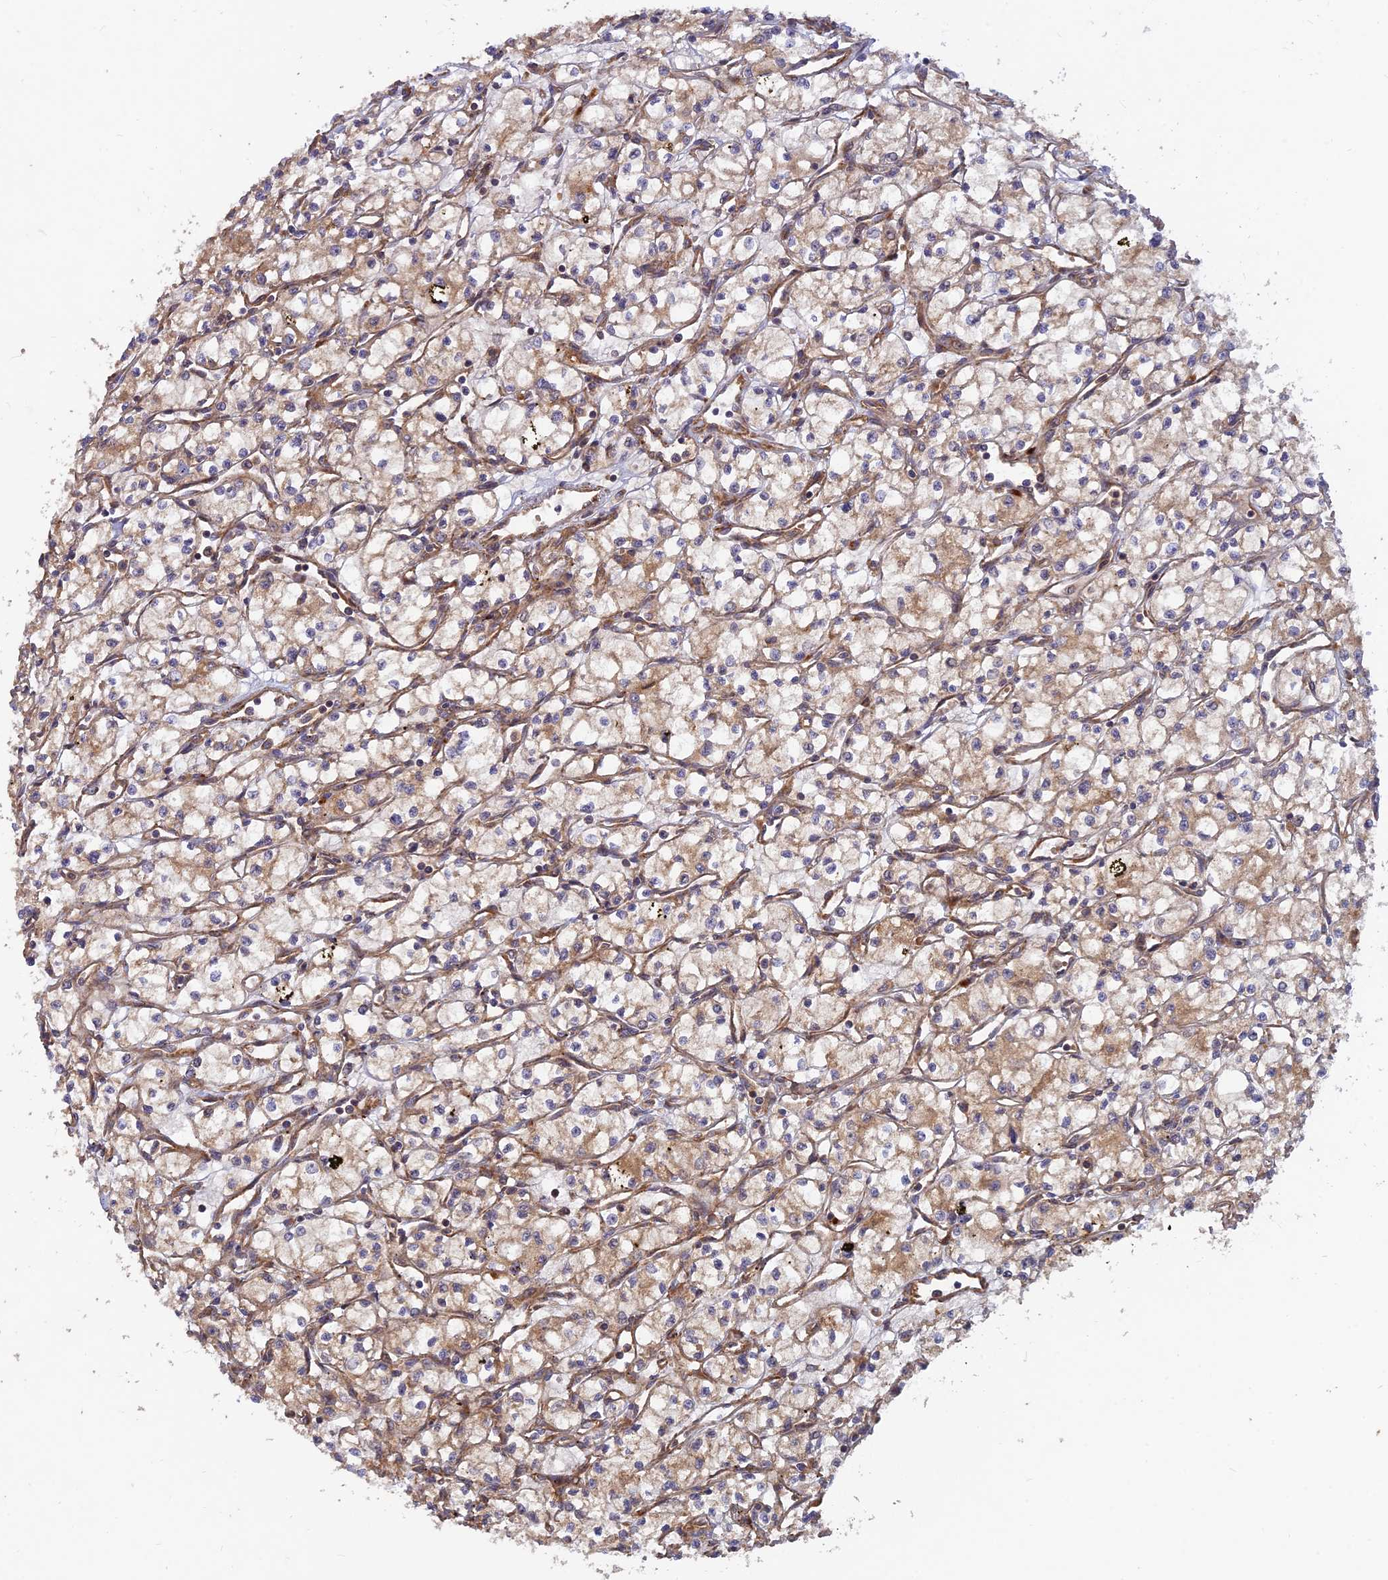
{"staining": {"intensity": "moderate", "quantity": "25%-75%", "location": "cytoplasmic/membranous"}, "tissue": "renal cancer", "cell_type": "Tumor cells", "image_type": "cancer", "snomed": [{"axis": "morphology", "description": "Adenocarcinoma, NOS"}, {"axis": "topography", "description": "Kidney"}], "caption": "Human renal adenocarcinoma stained with a protein marker reveals moderate staining in tumor cells.", "gene": "RELCH", "patient": {"sex": "male", "age": 59}}